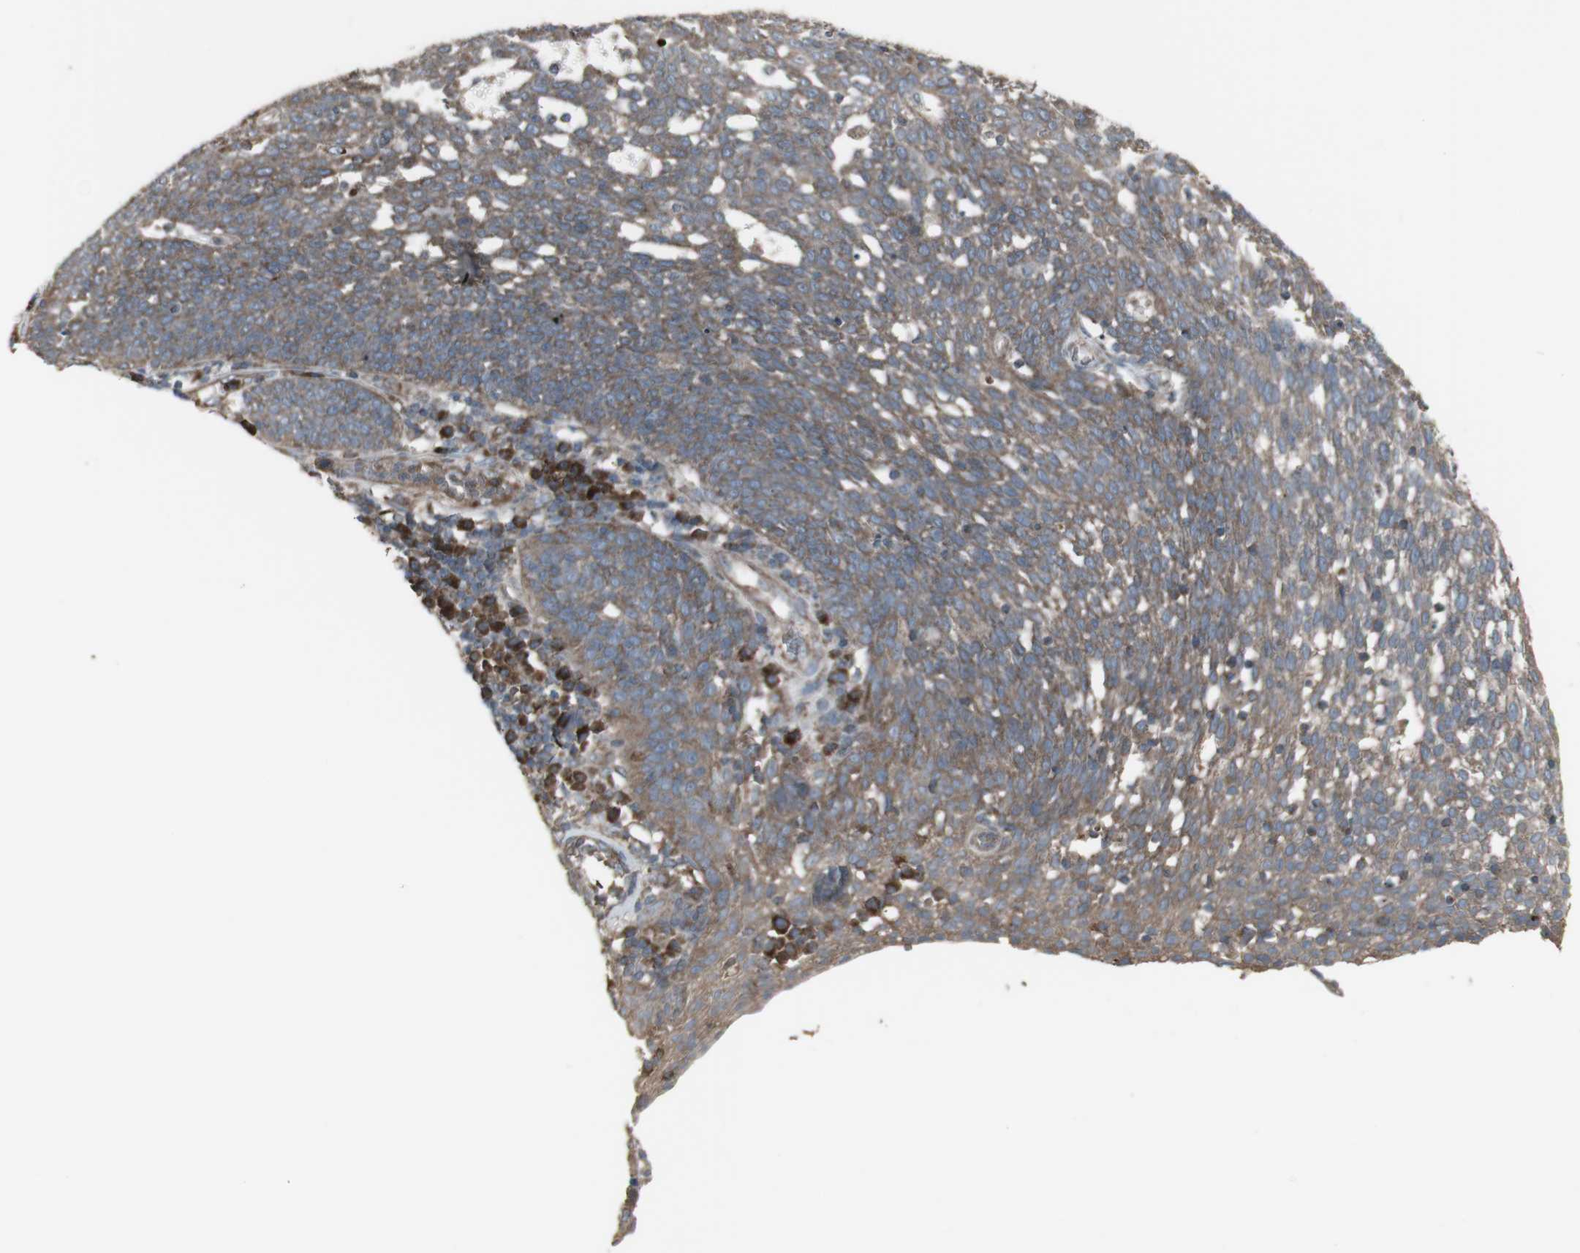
{"staining": {"intensity": "weak", "quantity": ">75%", "location": "cytoplasmic/membranous"}, "tissue": "cervical cancer", "cell_type": "Tumor cells", "image_type": "cancer", "snomed": [{"axis": "morphology", "description": "Squamous cell carcinoma, NOS"}, {"axis": "topography", "description": "Cervix"}], "caption": "Brown immunohistochemical staining in human squamous cell carcinoma (cervical) reveals weak cytoplasmic/membranous expression in about >75% of tumor cells.", "gene": "SHC1", "patient": {"sex": "female", "age": 34}}